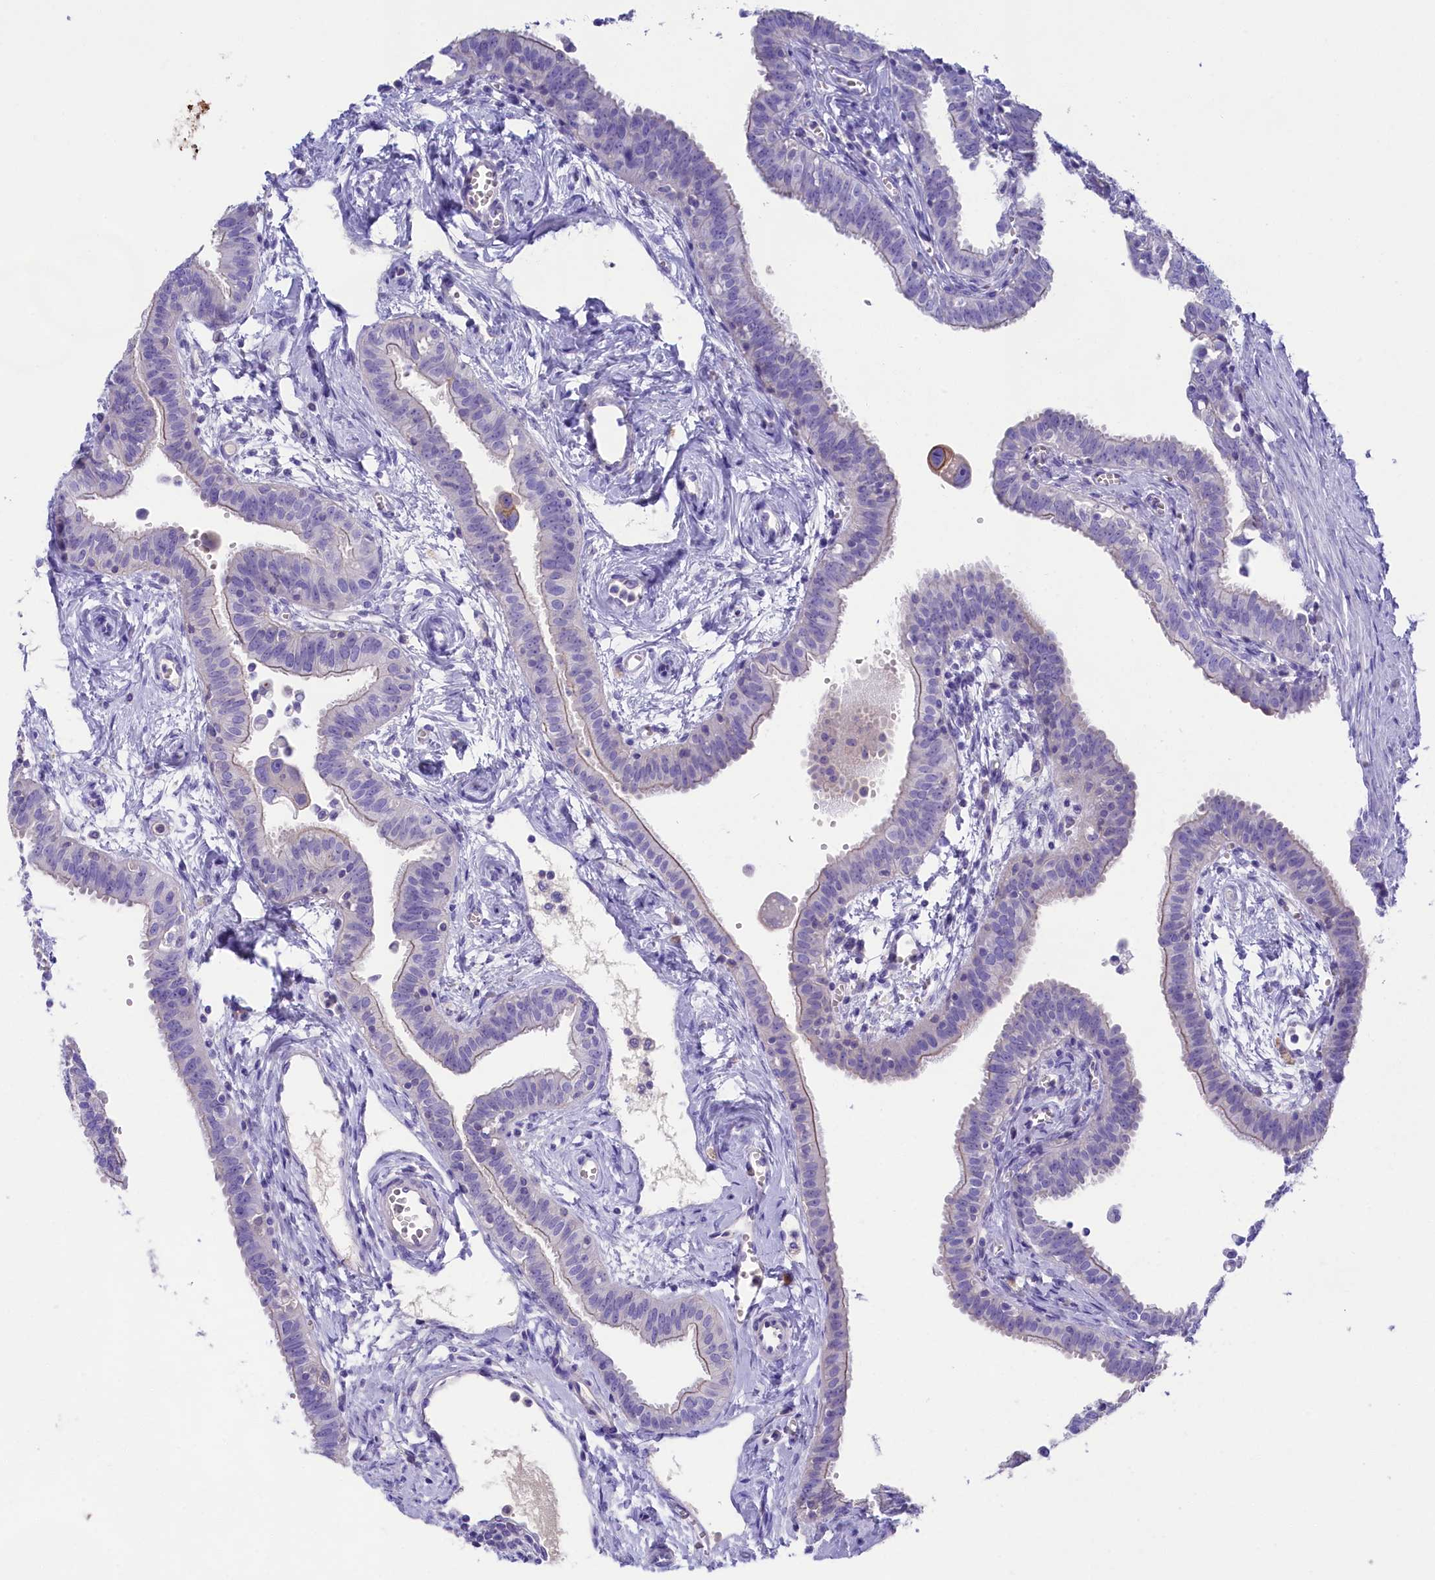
{"staining": {"intensity": "negative", "quantity": "none", "location": "none"}, "tissue": "fallopian tube", "cell_type": "Glandular cells", "image_type": "normal", "snomed": [{"axis": "morphology", "description": "Normal tissue, NOS"}, {"axis": "morphology", "description": "Carcinoma, NOS"}, {"axis": "topography", "description": "Fallopian tube"}, {"axis": "topography", "description": "Ovary"}], "caption": "There is no significant expression in glandular cells of fallopian tube.", "gene": "SULT2A1", "patient": {"sex": "female", "age": 59}}